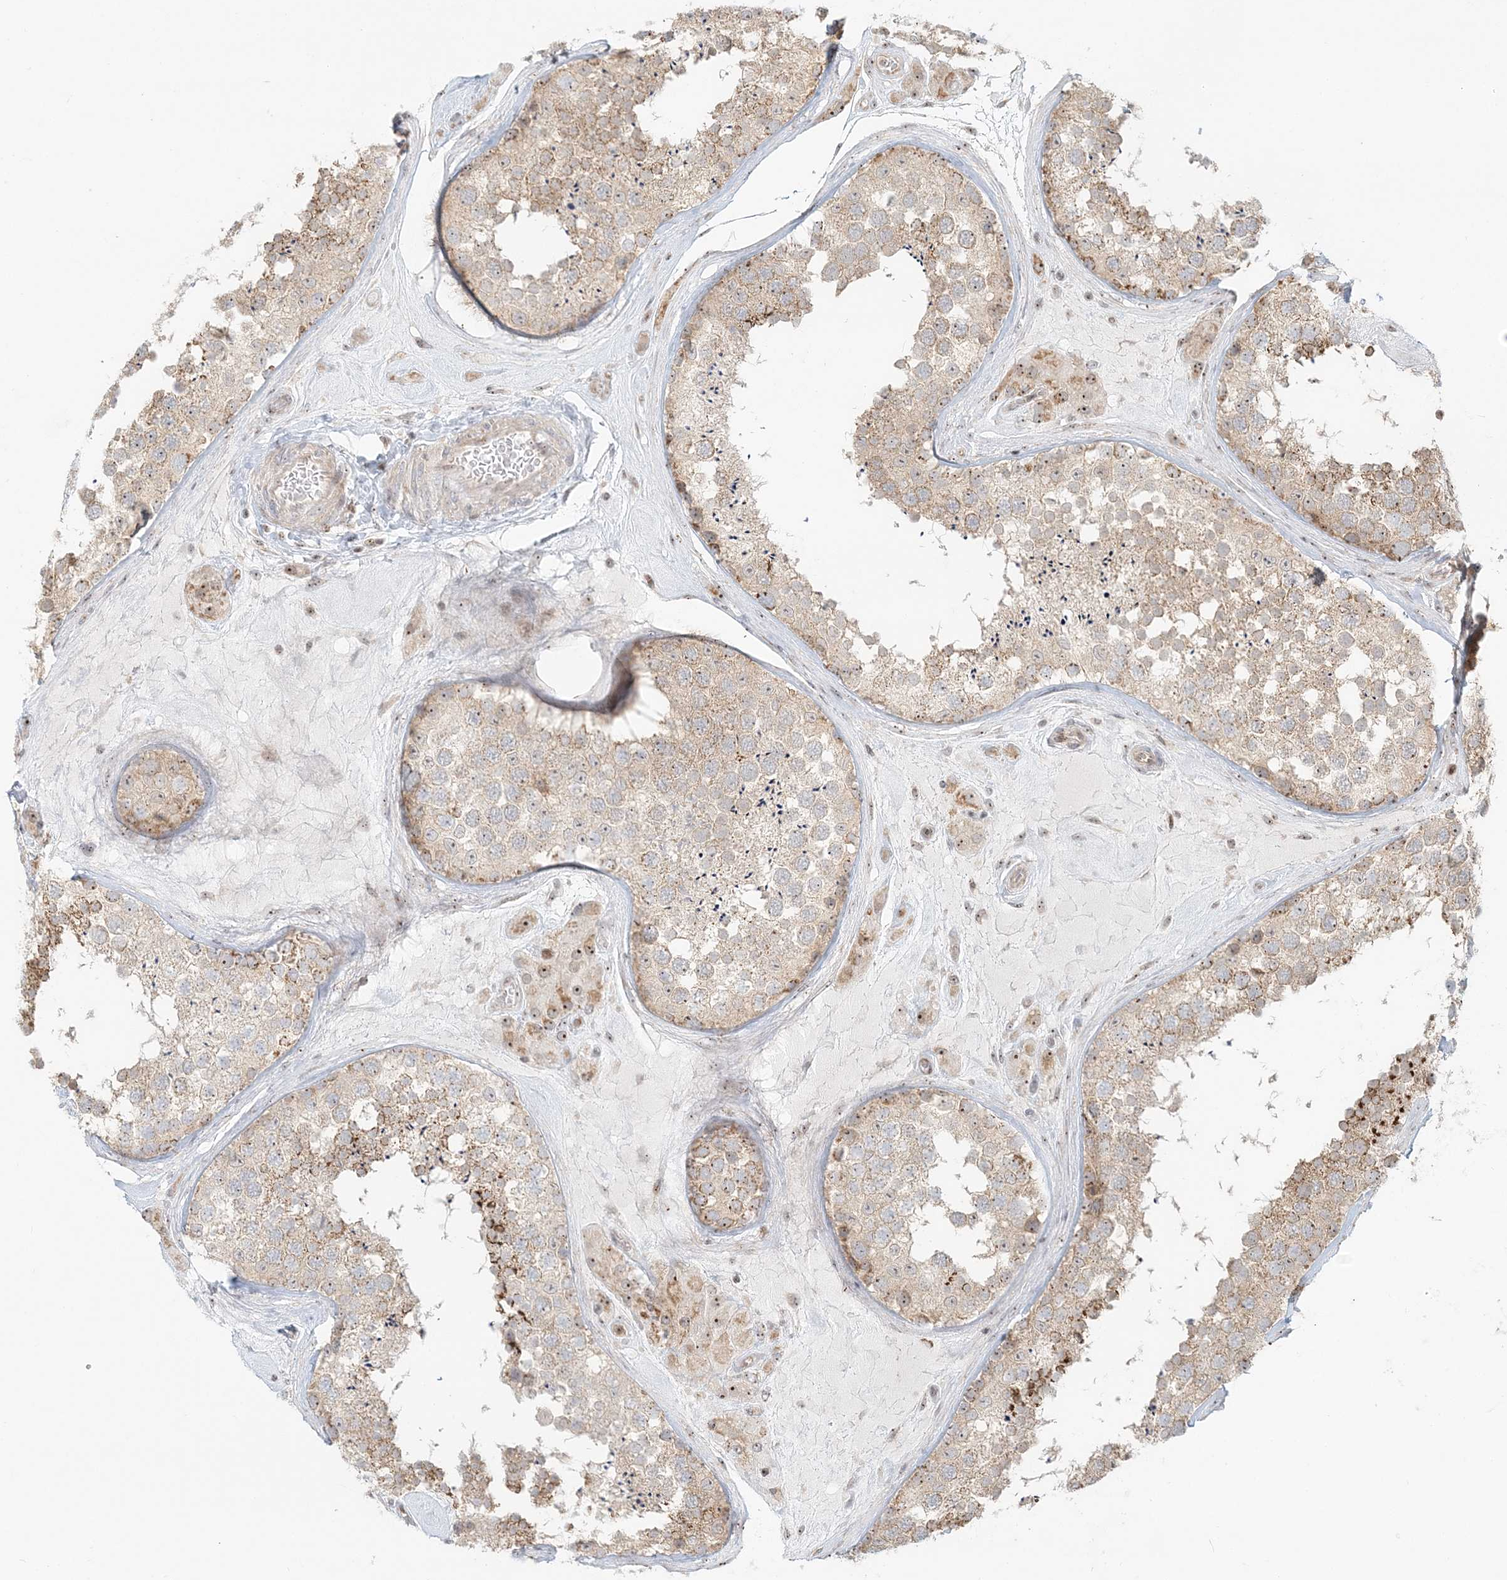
{"staining": {"intensity": "weak", "quantity": "25%-75%", "location": "nuclear"}, "tissue": "testis", "cell_type": "Cells in seminiferous ducts", "image_type": "normal", "snomed": [{"axis": "morphology", "description": "Normal tissue, NOS"}, {"axis": "topography", "description": "Testis"}], "caption": "A brown stain labels weak nuclear expression of a protein in cells in seminiferous ducts of normal human testis.", "gene": "UBE2F", "patient": {"sex": "male", "age": 46}}